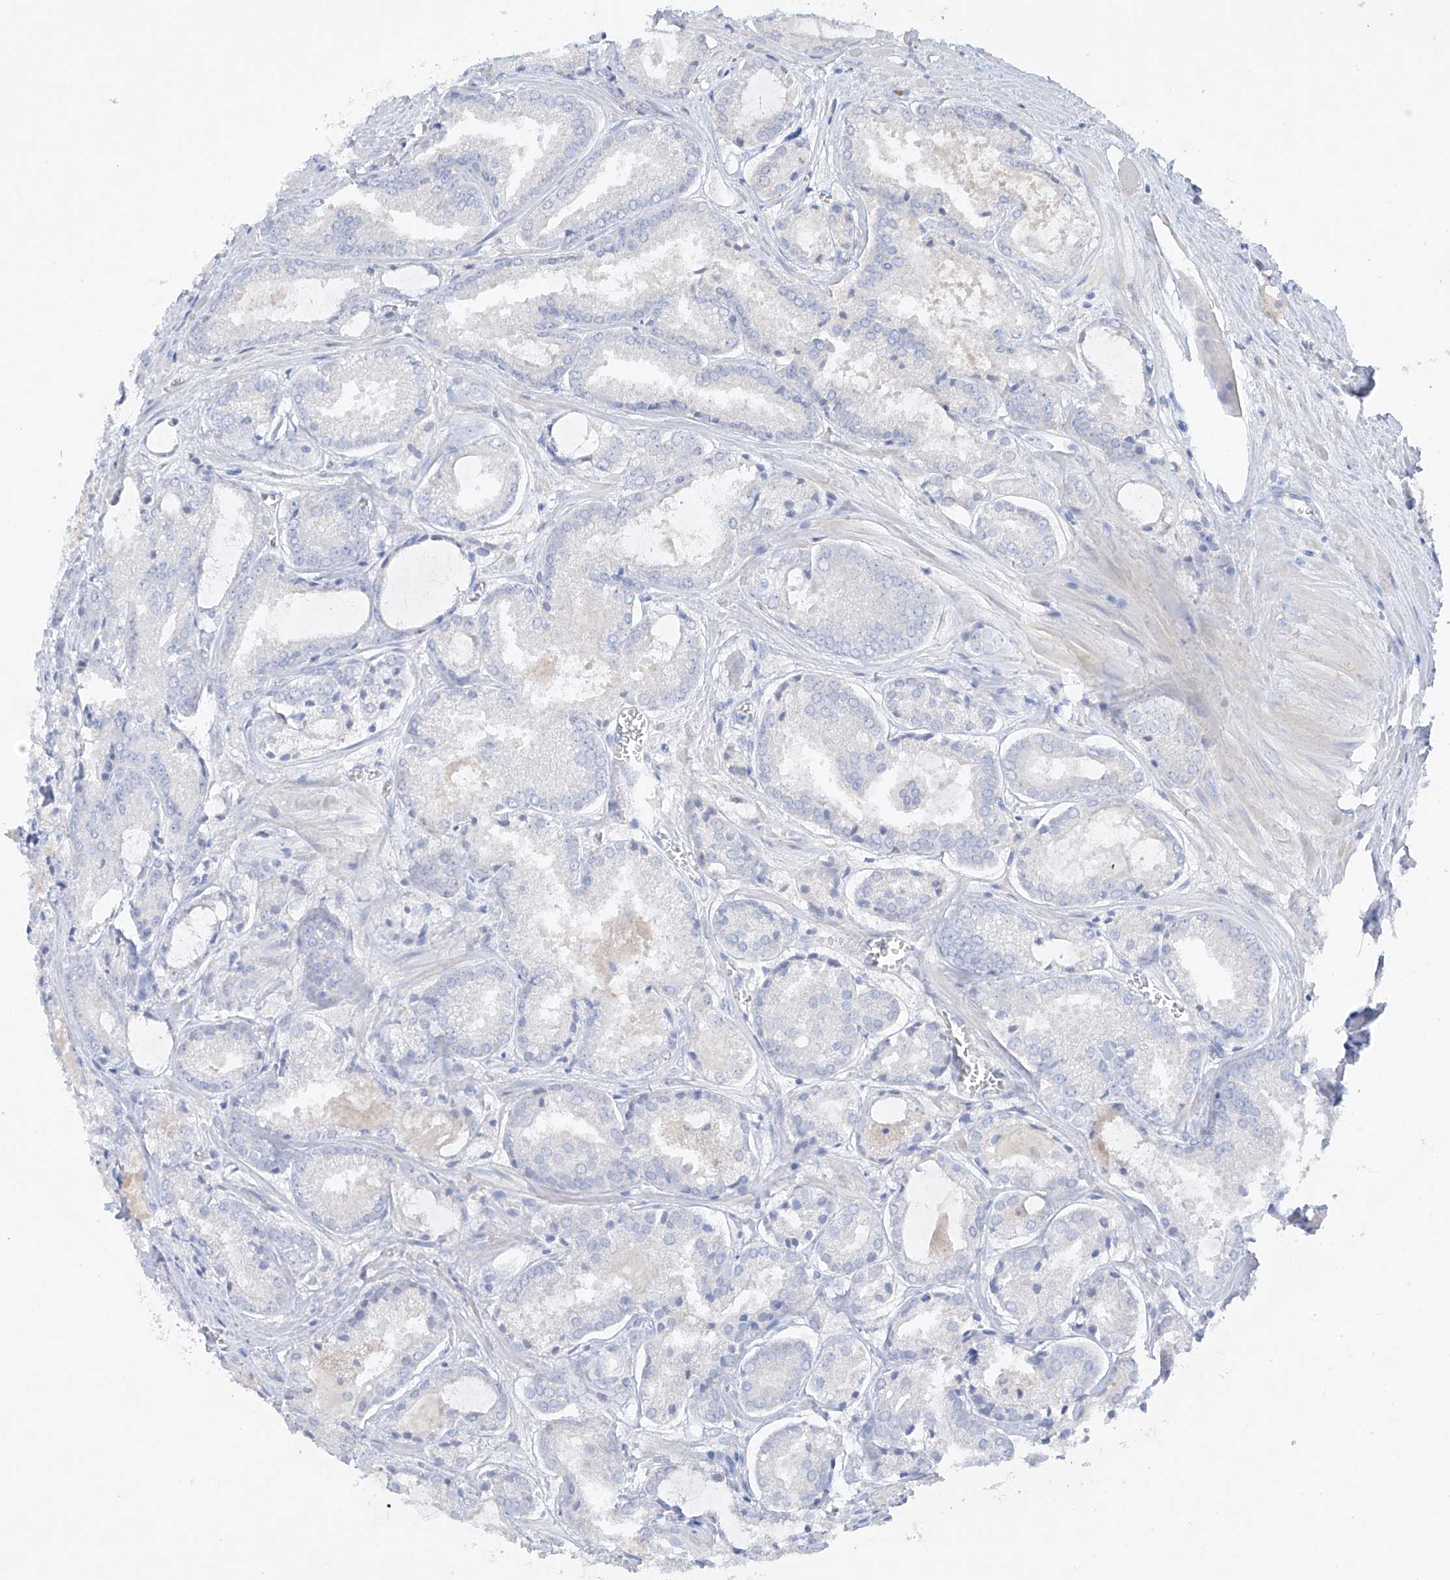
{"staining": {"intensity": "negative", "quantity": "none", "location": "none"}, "tissue": "prostate cancer", "cell_type": "Tumor cells", "image_type": "cancer", "snomed": [{"axis": "morphology", "description": "Adenocarcinoma, Low grade"}, {"axis": "topography", "description": "Prostate"}], "caption": "Micrograph shows no significant protein positivity in tumor cells of prostate adenocarcinoma (low-grade).", "gene": "PRSS12", "patient": {"sex": "male", "age": 67}}